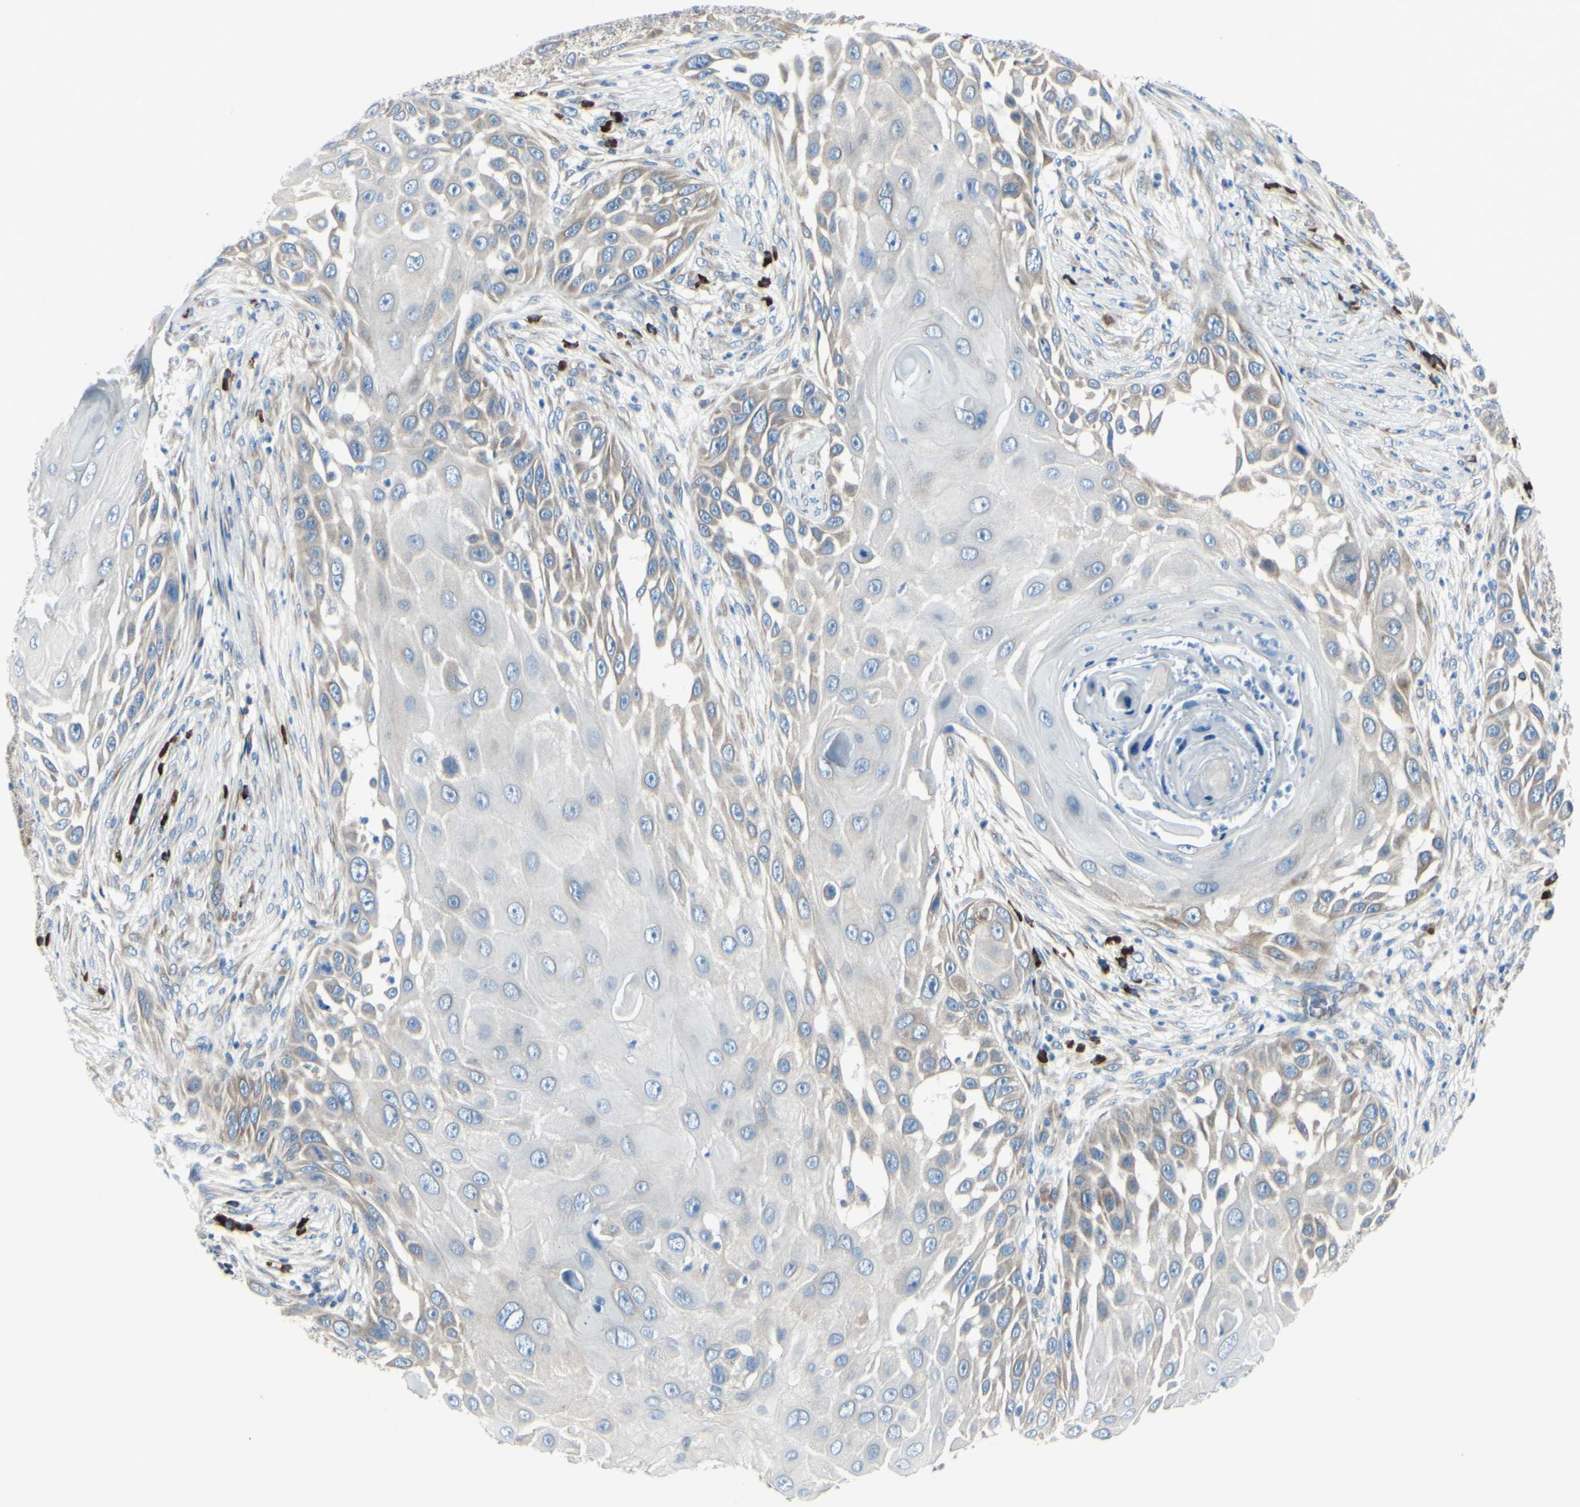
{"staining": {"intensity": "weak", "quantity": "25%-75%", "location": "cytoplasmic/membranous"}, "tissue": "skin cancer", "cell_type": "Tumor cells", "image_type": "cancer", "snomed": [{"axis": "morphology", "description": "Squamous cell carcinoma, NOS"}, {"axis": "topography", "description": "Skin"}], "caption": "High-power microscopy captured an IHC image of skin cancer, revealing weak cytoplasmic/membranous staining in about 25%-75% of tumor cells. (brown staining indicates protein expression, while blue staining denotes nuclei).", "gene": "SELENOS", "patient": {"sex": "female", "age": 44}}